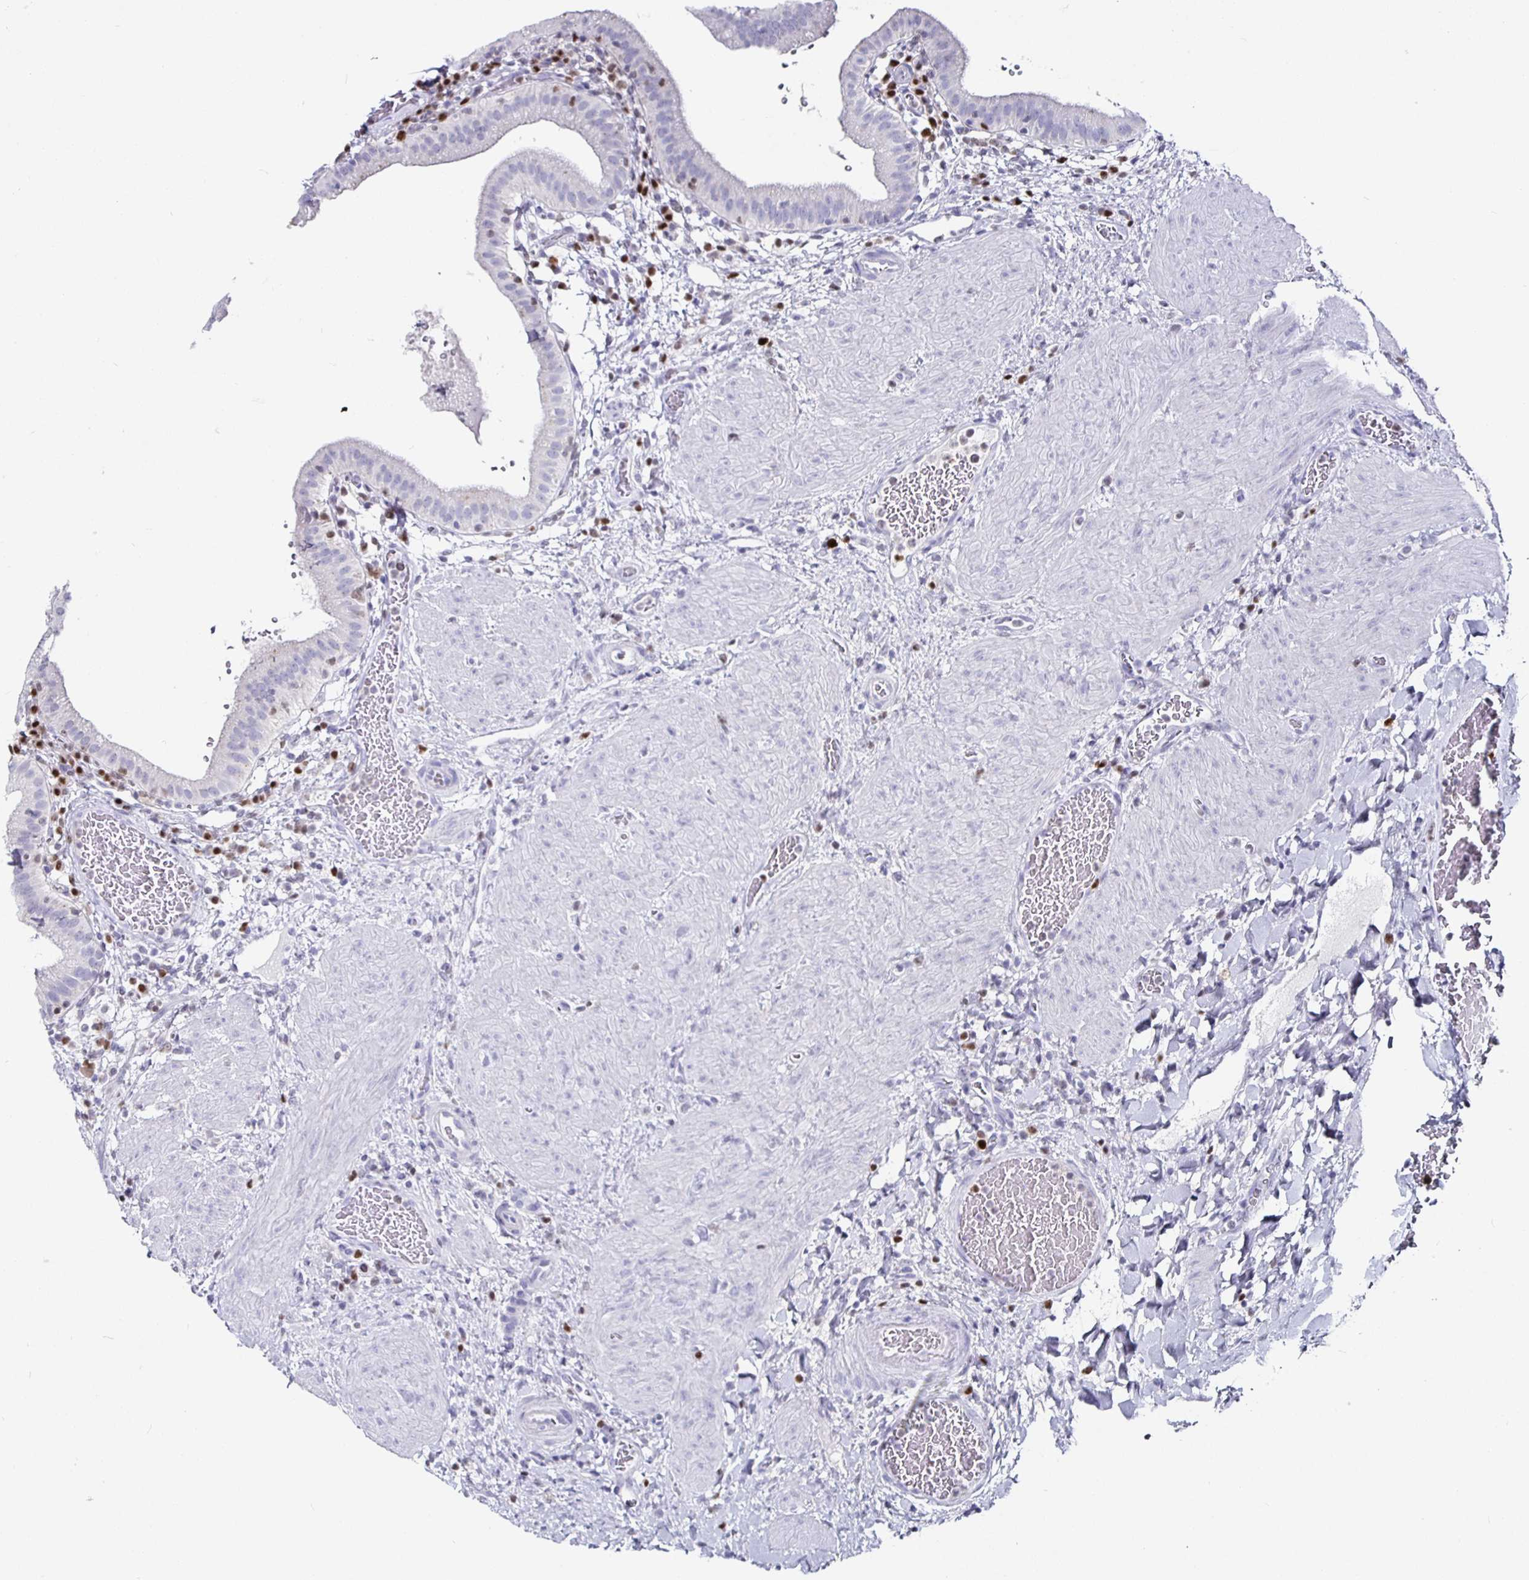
{"staining": {"intensity": "weak", "quantity": "<25%", "location": "cytoplasmic/membranous"}, "tissue": "gallbladder", "cell_type": "Glandular cells", "image_type": "normal", "snomed": [{"axis": "morphology", "description": "Normal tissue, NOS"}, {"axis": "topography", "description": "Gallbladder"}], "caption": "Photomicrograph shows no protein staining in glandular cells of benign gallbladder.", "gene": "RUNX2", "patient": {"sex": "male", "age": 26}}